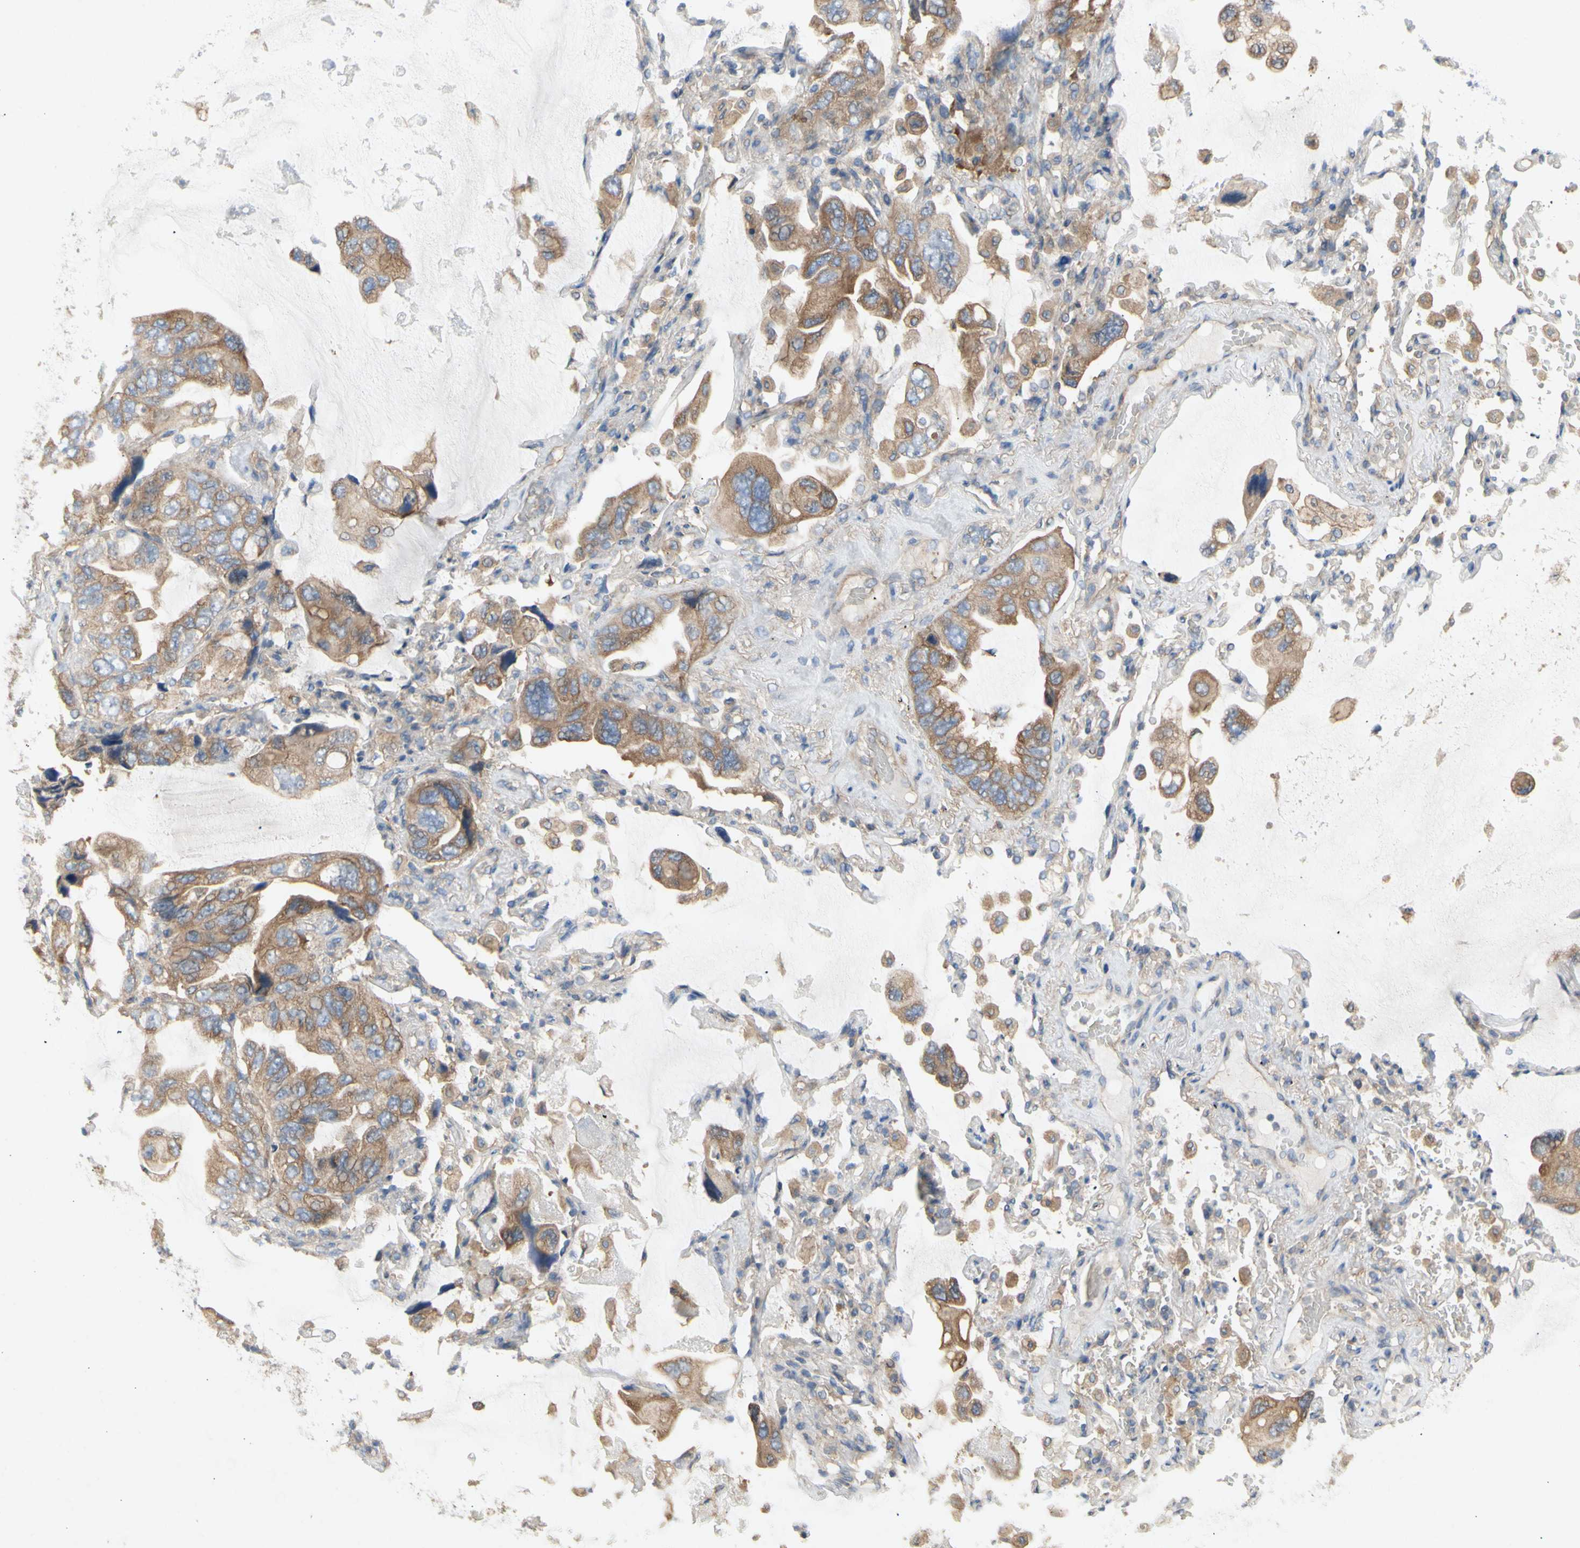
{"staining": {"intensity": "moderate", "quantity": ">75%", "location": "cytoplasmic/membranous"}, "tissue": "lung cancer", "cell_type": "Tumor cells", "image_type": "cancer", "snomed": [{"axis": "morphology", "description": "Squamous cell carcinoma, NOS"}, {"axis": "topography", "description": "Lung"}], "caption": "This image reveals lung cancer (squamous cell carcinoma) stained with immunohistochemistry to label a protein in brown. The cytoplasmic/membranous of tumor cells show moderate positivity for the protein. Nuclei are counter-stained blue.", "gene": "KLC1", "patient": {"sex": "female", "age": 73}}